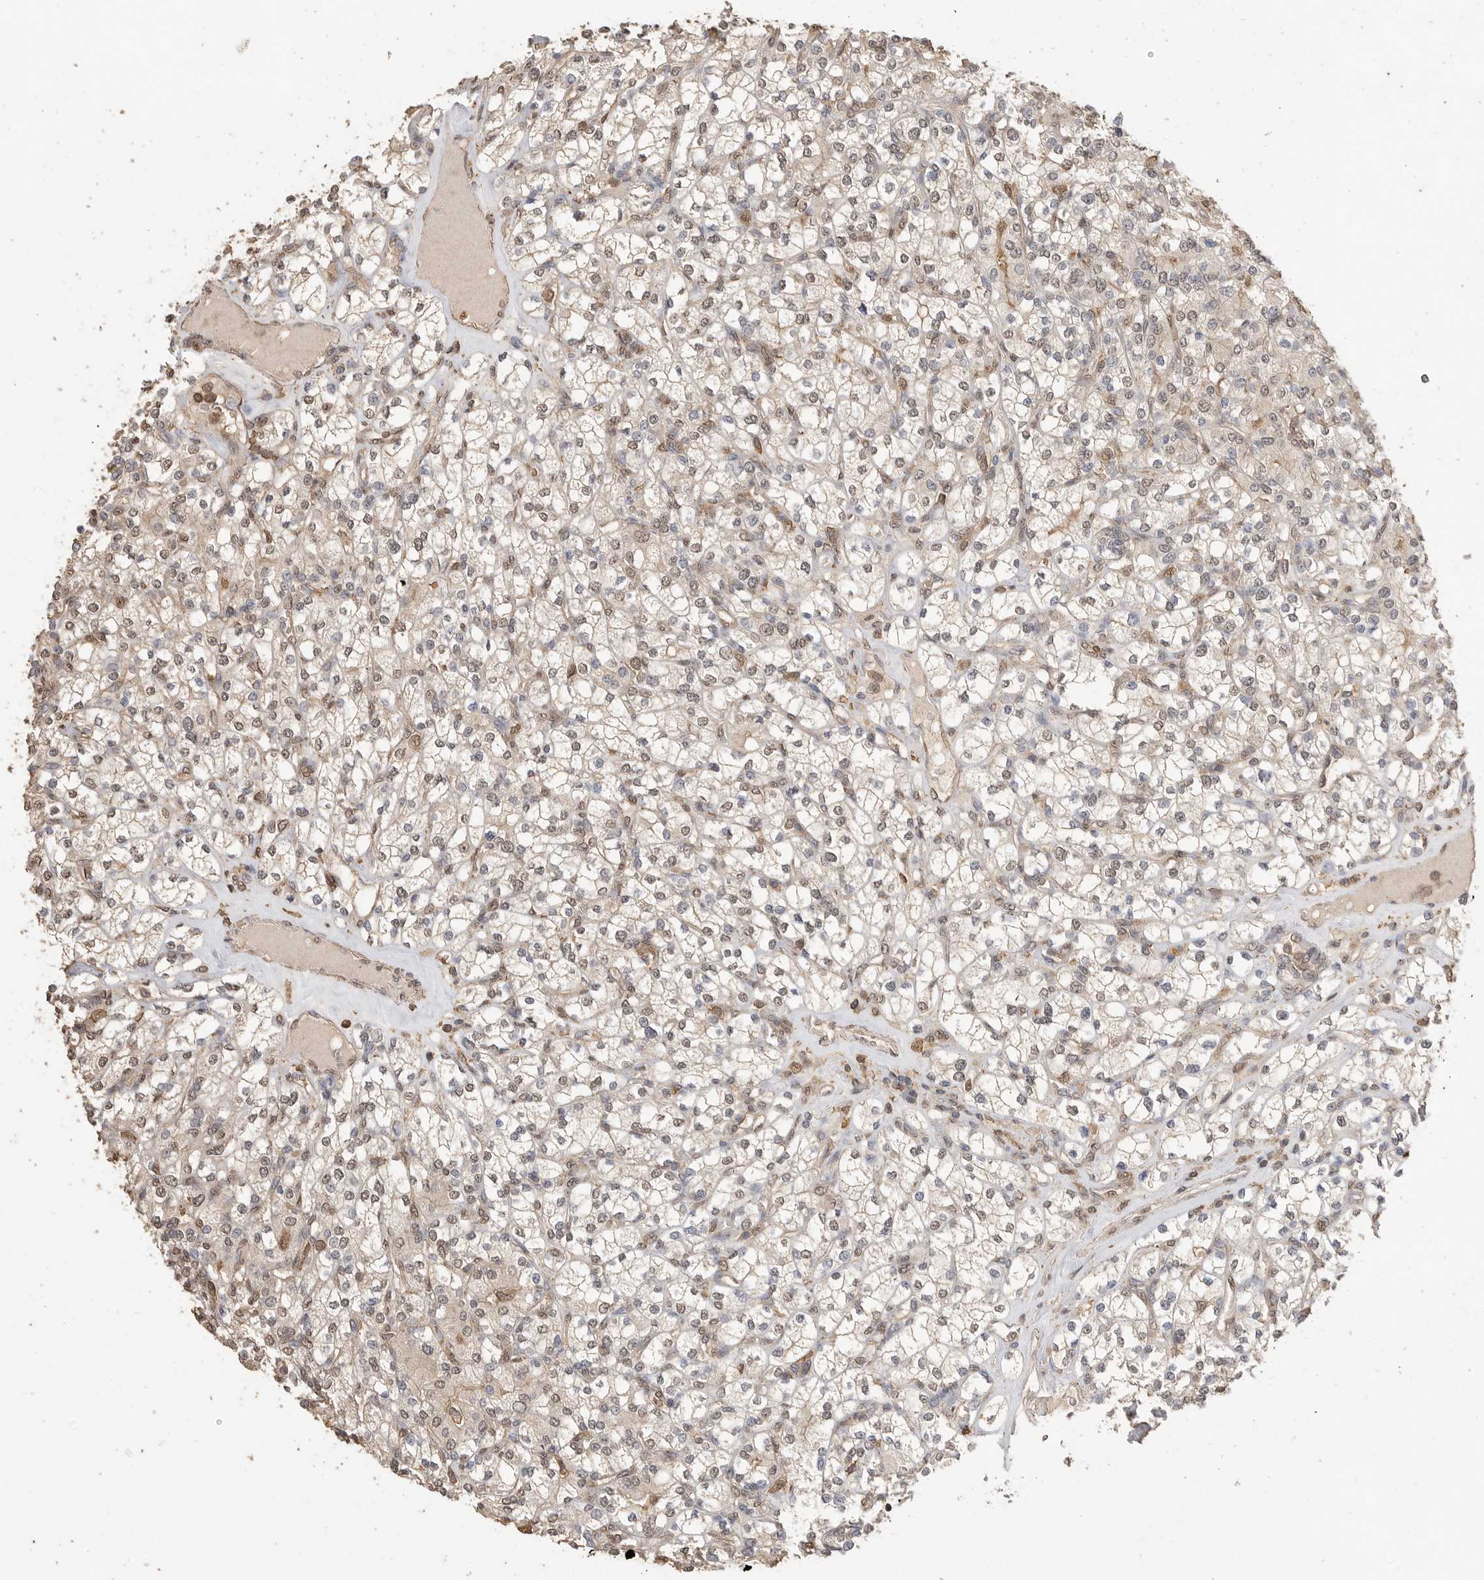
{"staining": {"intensity": "weak", "quantity": ">75%", "location": "nuclear"}, "tissue": "renal cancer", "cell_type": "Tumor cells", "image_type": "cancer", "snomed": [{"axis": "morphology", "description": "Adenocarcinoma, NOS"}, {"axis": "topography", "description": "Kidney"}], "caption": "Protein expression analysis of human adenocarcinoma (renal) reveals weak nuclear expression in approximately >75% of tumor cells.", "gene": "MAP2K1", "patient": {"sex": "male", "age": 77}}